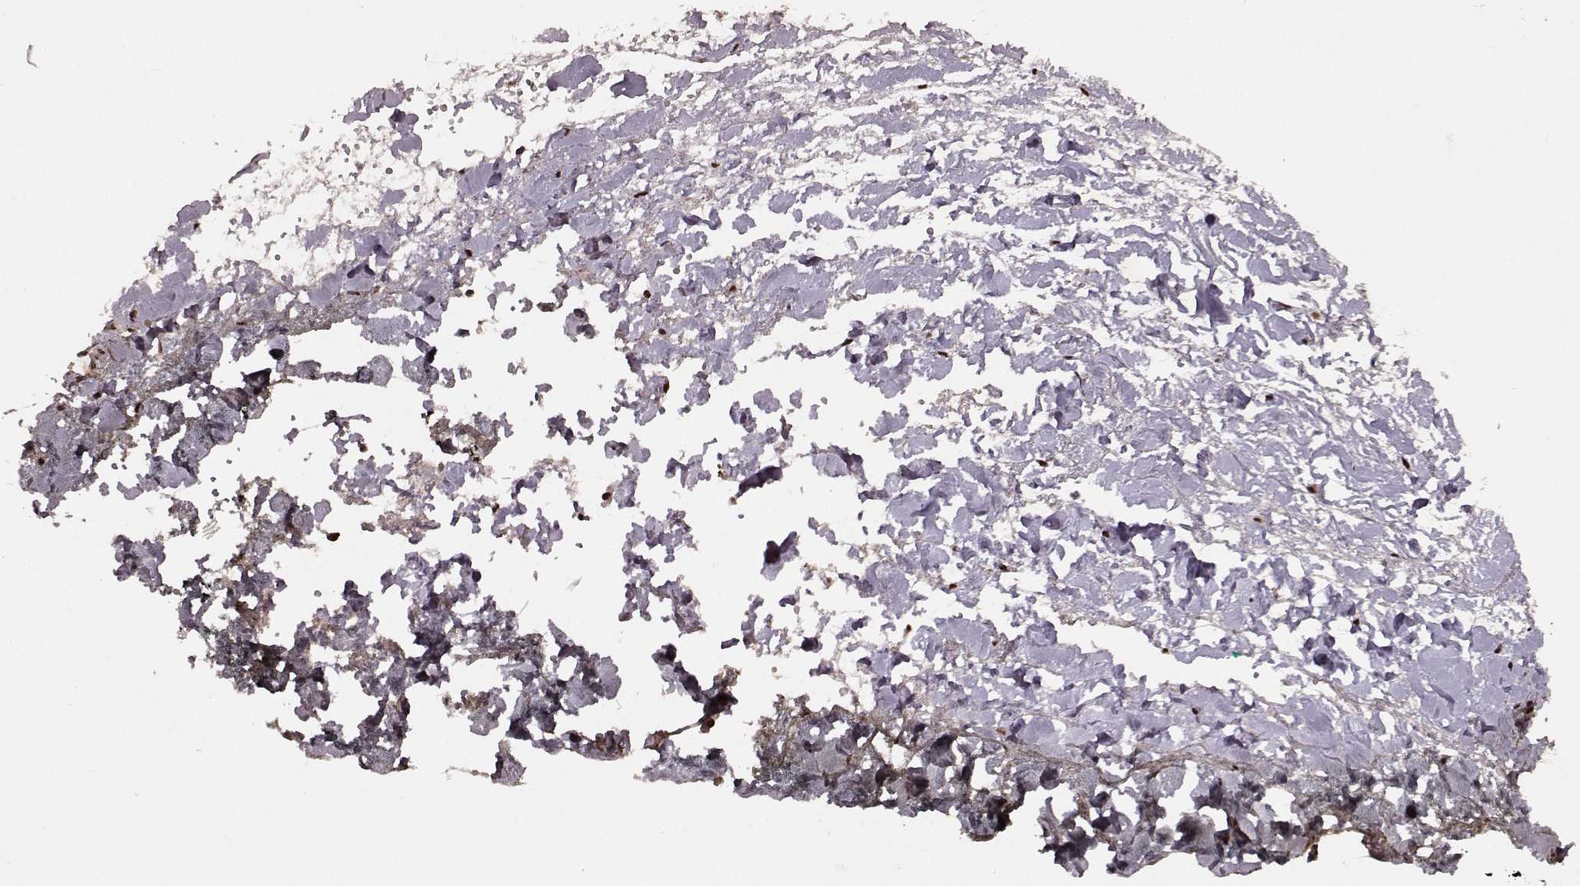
{"staining": {"intensity": "moderate", "quantity": ">75%", "location": "nuclear"}, "tissue": "skin", "cell_type": "Fibroblasts", "image_type": "normal", "snomed": [{"axis": "morphology", "description": "Normal tissue, NOS"}, {"axis": "topography", "description": "Skin"}], "caption": "Moderate nuclear positivity is identified in approximately >75% of fibroblasts in normal skin. (Brightfield microscopy of DAB IHC at high magnification).", "gene": "RRAGD", "patient": {"sex": "female", "age": 34}}